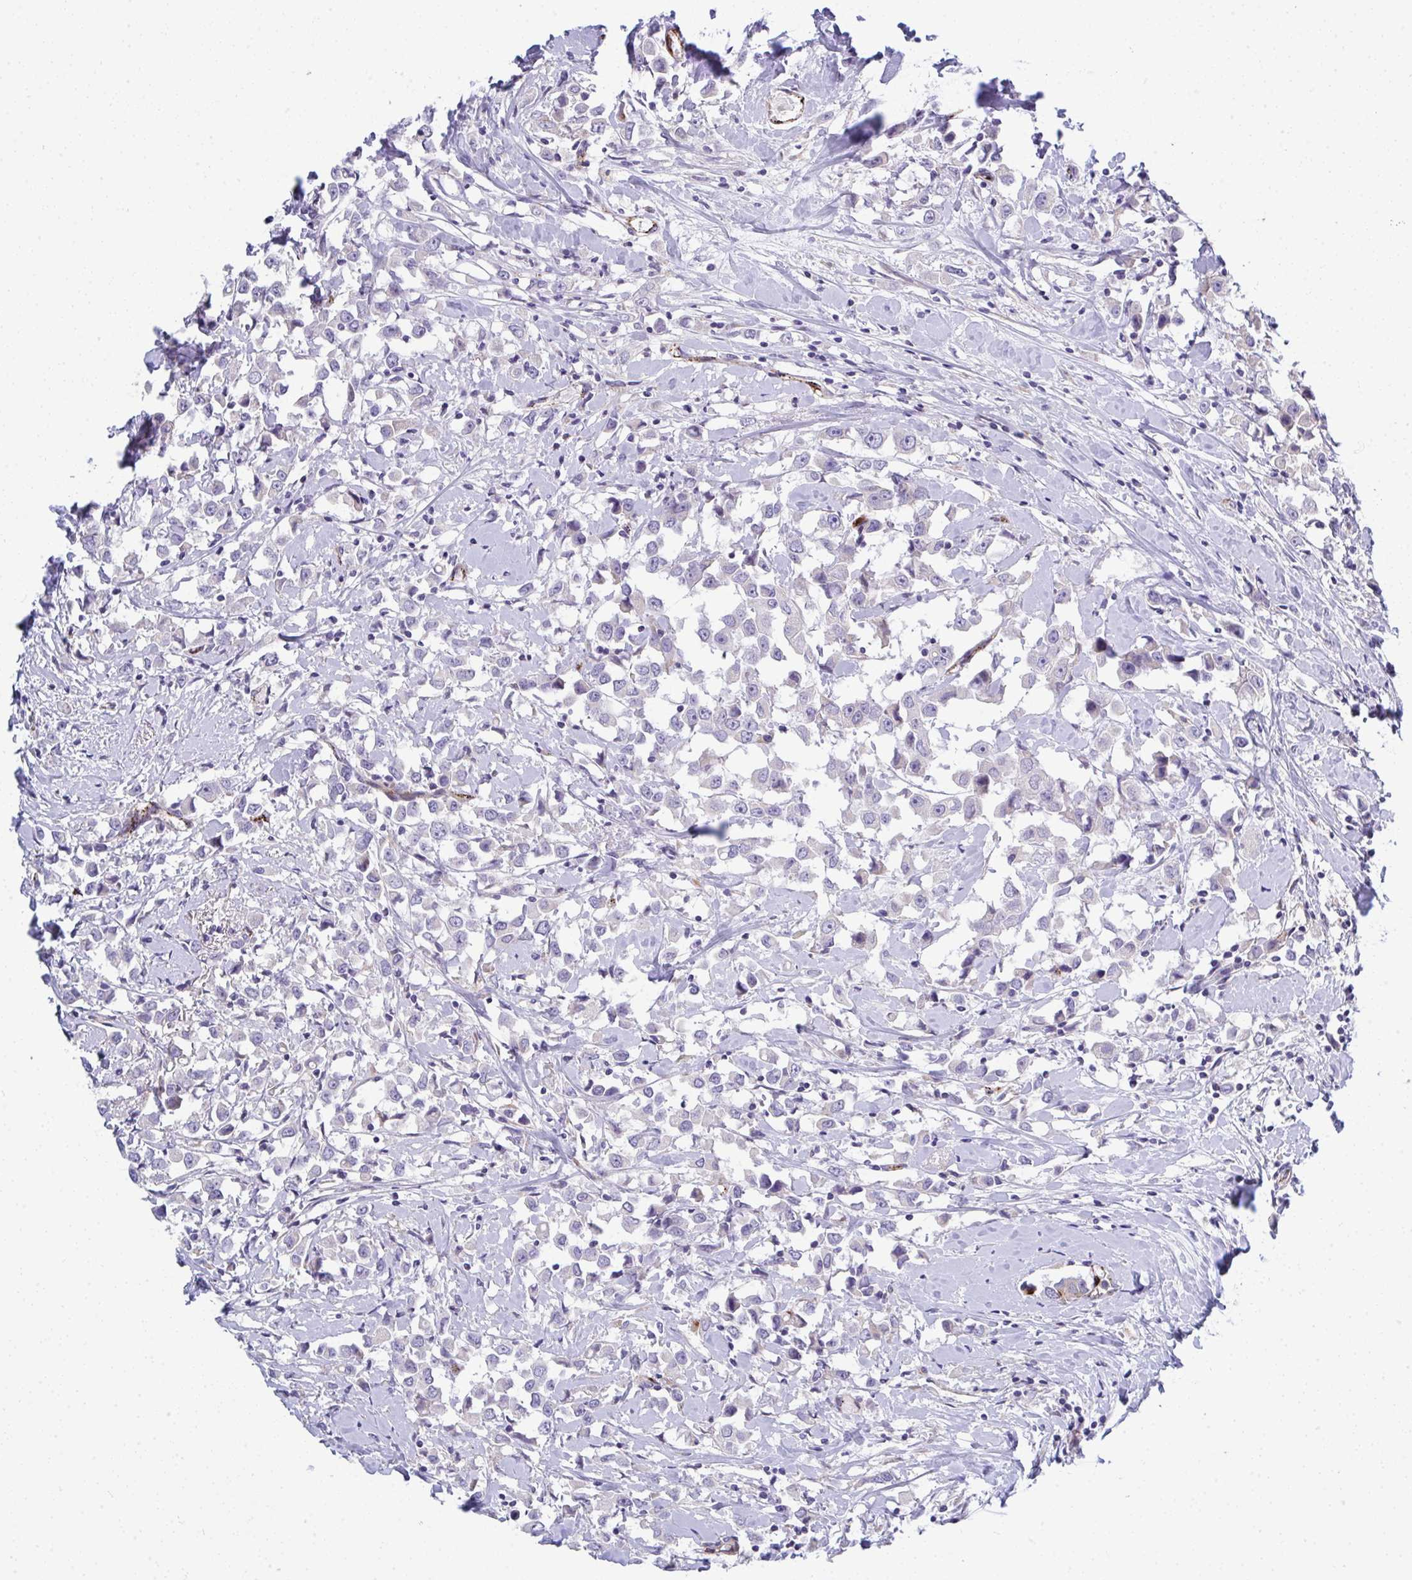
{"staining": {"intensity": "negative", "quantity": "none", "location": "none"}, "tissue": "breast cancer", "cell_type": "Tumor cells", "image_type": "cancer", "snomed": [{"axis": "morphology", "description": "Duct carcinoma"}, {"axis": "topography", "description": "Breast"}], "caption": "This is an immunohistochemistry (IHC) photomicrograph of intraductal carcinoma (breast). There is no staining in tumor cells.", "gene": "TOR1AIP2", "patient": {"sex": "female", "age": 61}}